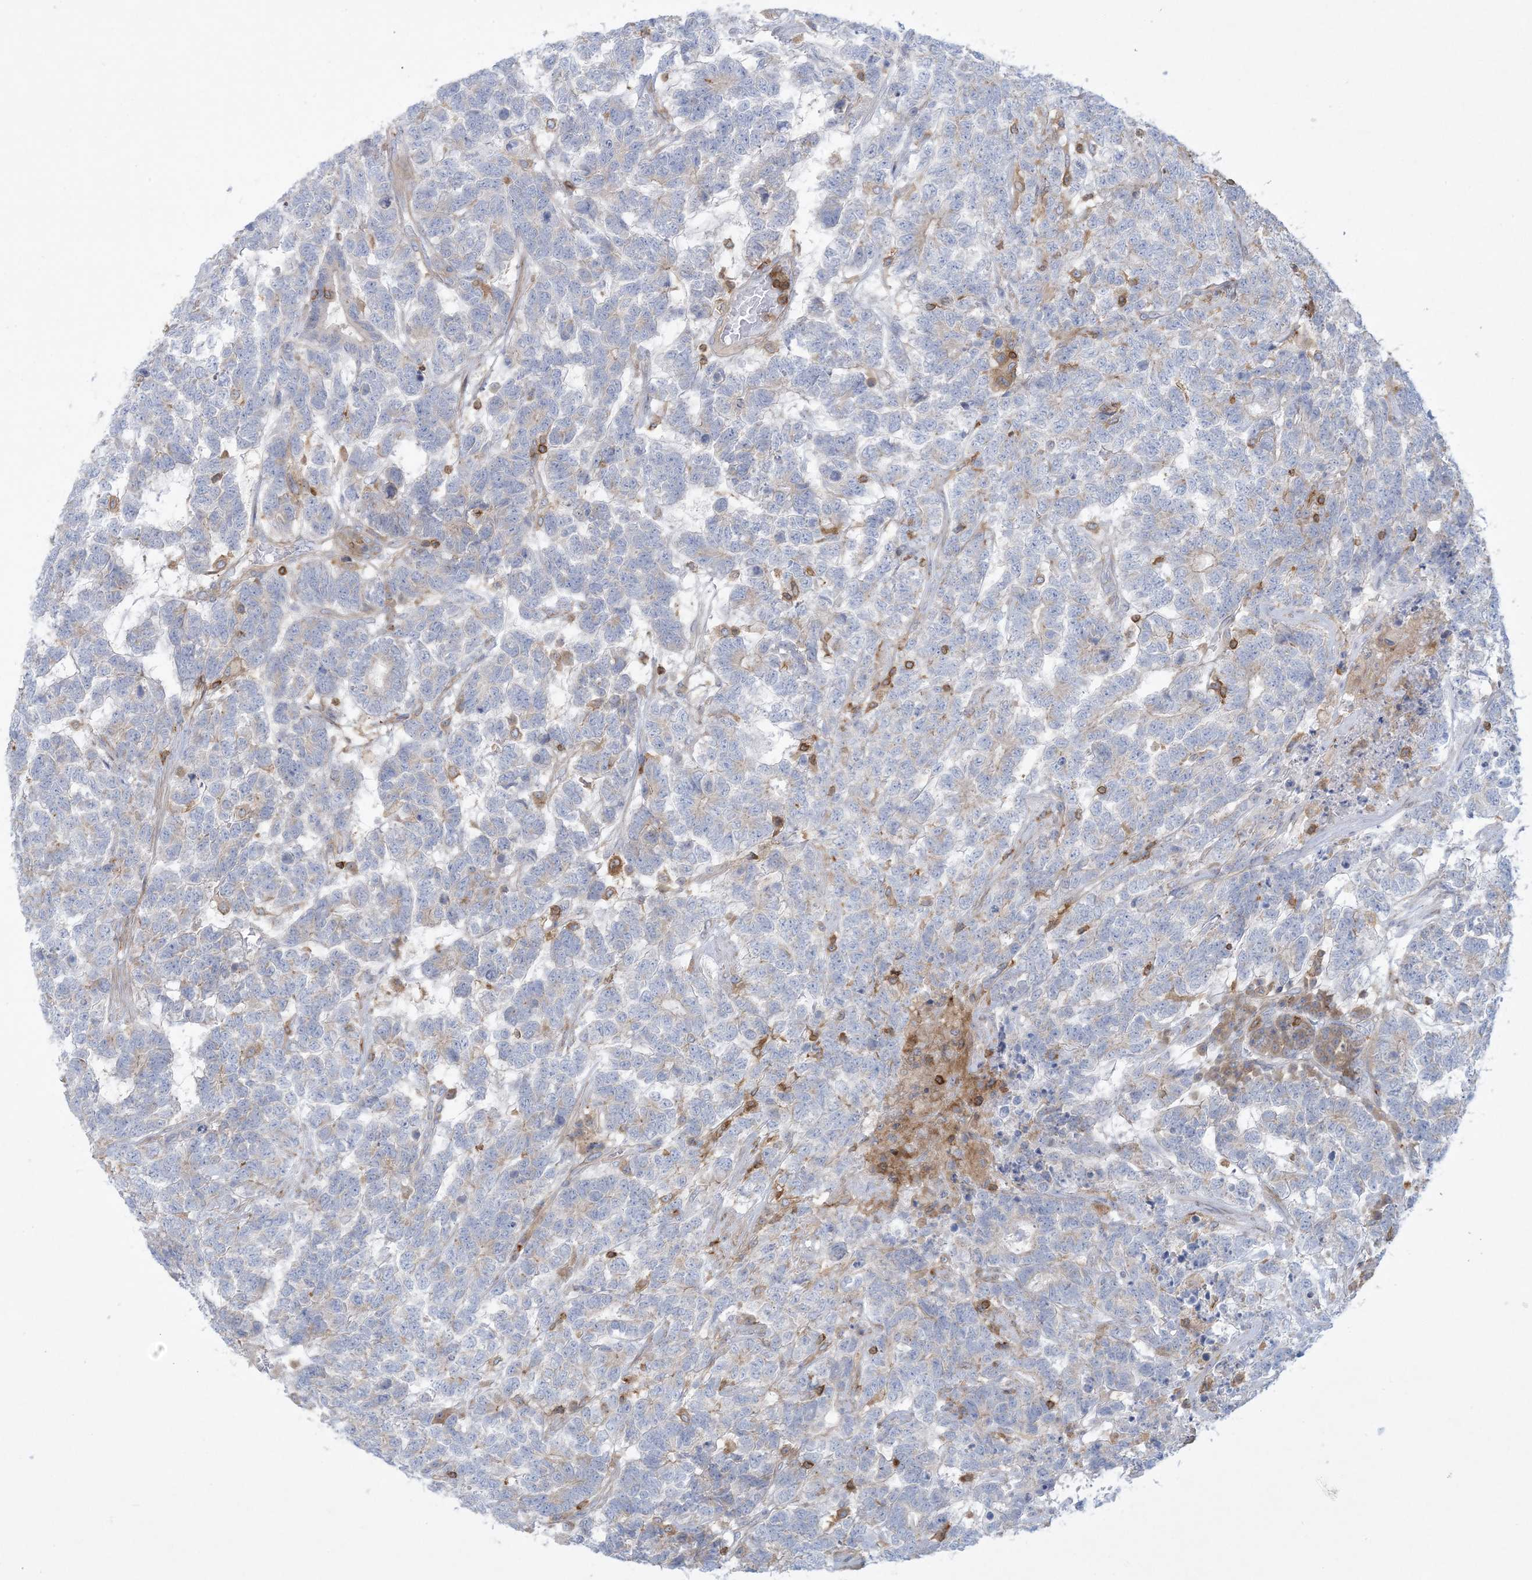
{"staining": {"intensity": "negative", "quantity": "none", "location": "none"}, "tissue": "testis cancer", "cell_type": "Tumor cells", "image_type": "cancer", "snomed": [{"axis": "morphology", "description": "Carcinoma, Embryonal, NOS"}, {"axis": "topography", "description": "Testis"}], "caption": "Immunohistochemistry (IHC) image of neoplastic tissue: human embryonal carcinoma (testis) stained with DAB displays no significant protein positivity in tumor cells.", "gene": "ARHGAP30", "patient": {"sex": "male", "age": 26}}